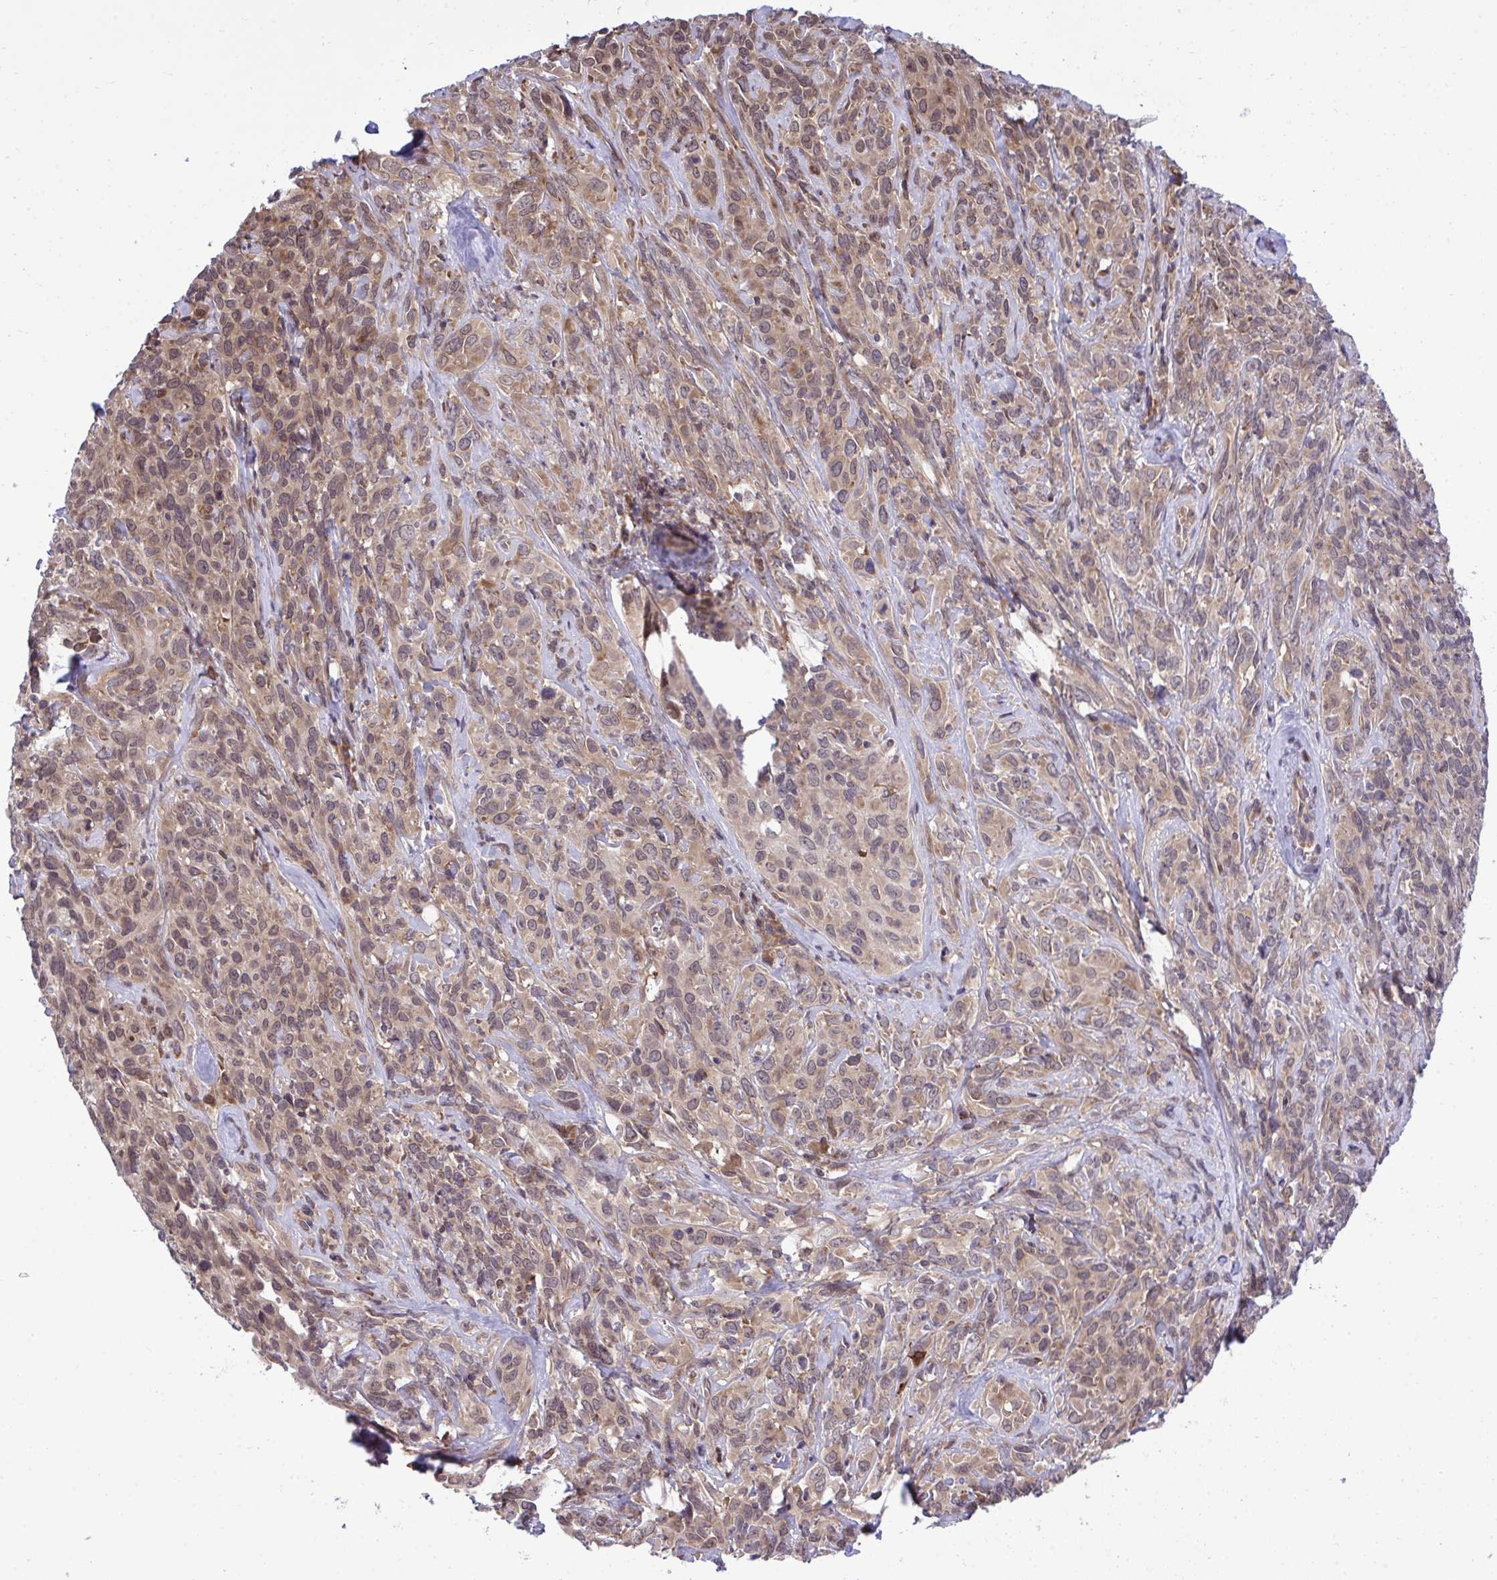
{"staining": {"intensity": "moderate", "quantity": ">75%", "location": "cytoplasmic/membranous,nuclear"}, "tissue": "cervical cancer", "cell_type": "Tumor cells", "image_type": "cancer", "snomed": [{"axis": "morphology", "description": "Normal tissue, NOS"}, {"axis": "morphology", "description": "Squamous cell carcinoma, NOS"}, {"axis": "topography", "description": "Cervix"}], "caption": "Cervical cancer (squamous cell carcinoma) stained for a protein reveals moderate cytoplasmic/membranous and nuclear positivity in tumor cells. Ihc stains the protein in brown and the nuclei are stained blue.", "gene": "RPS15", "patient": {"sex": "female", "age": 51}}